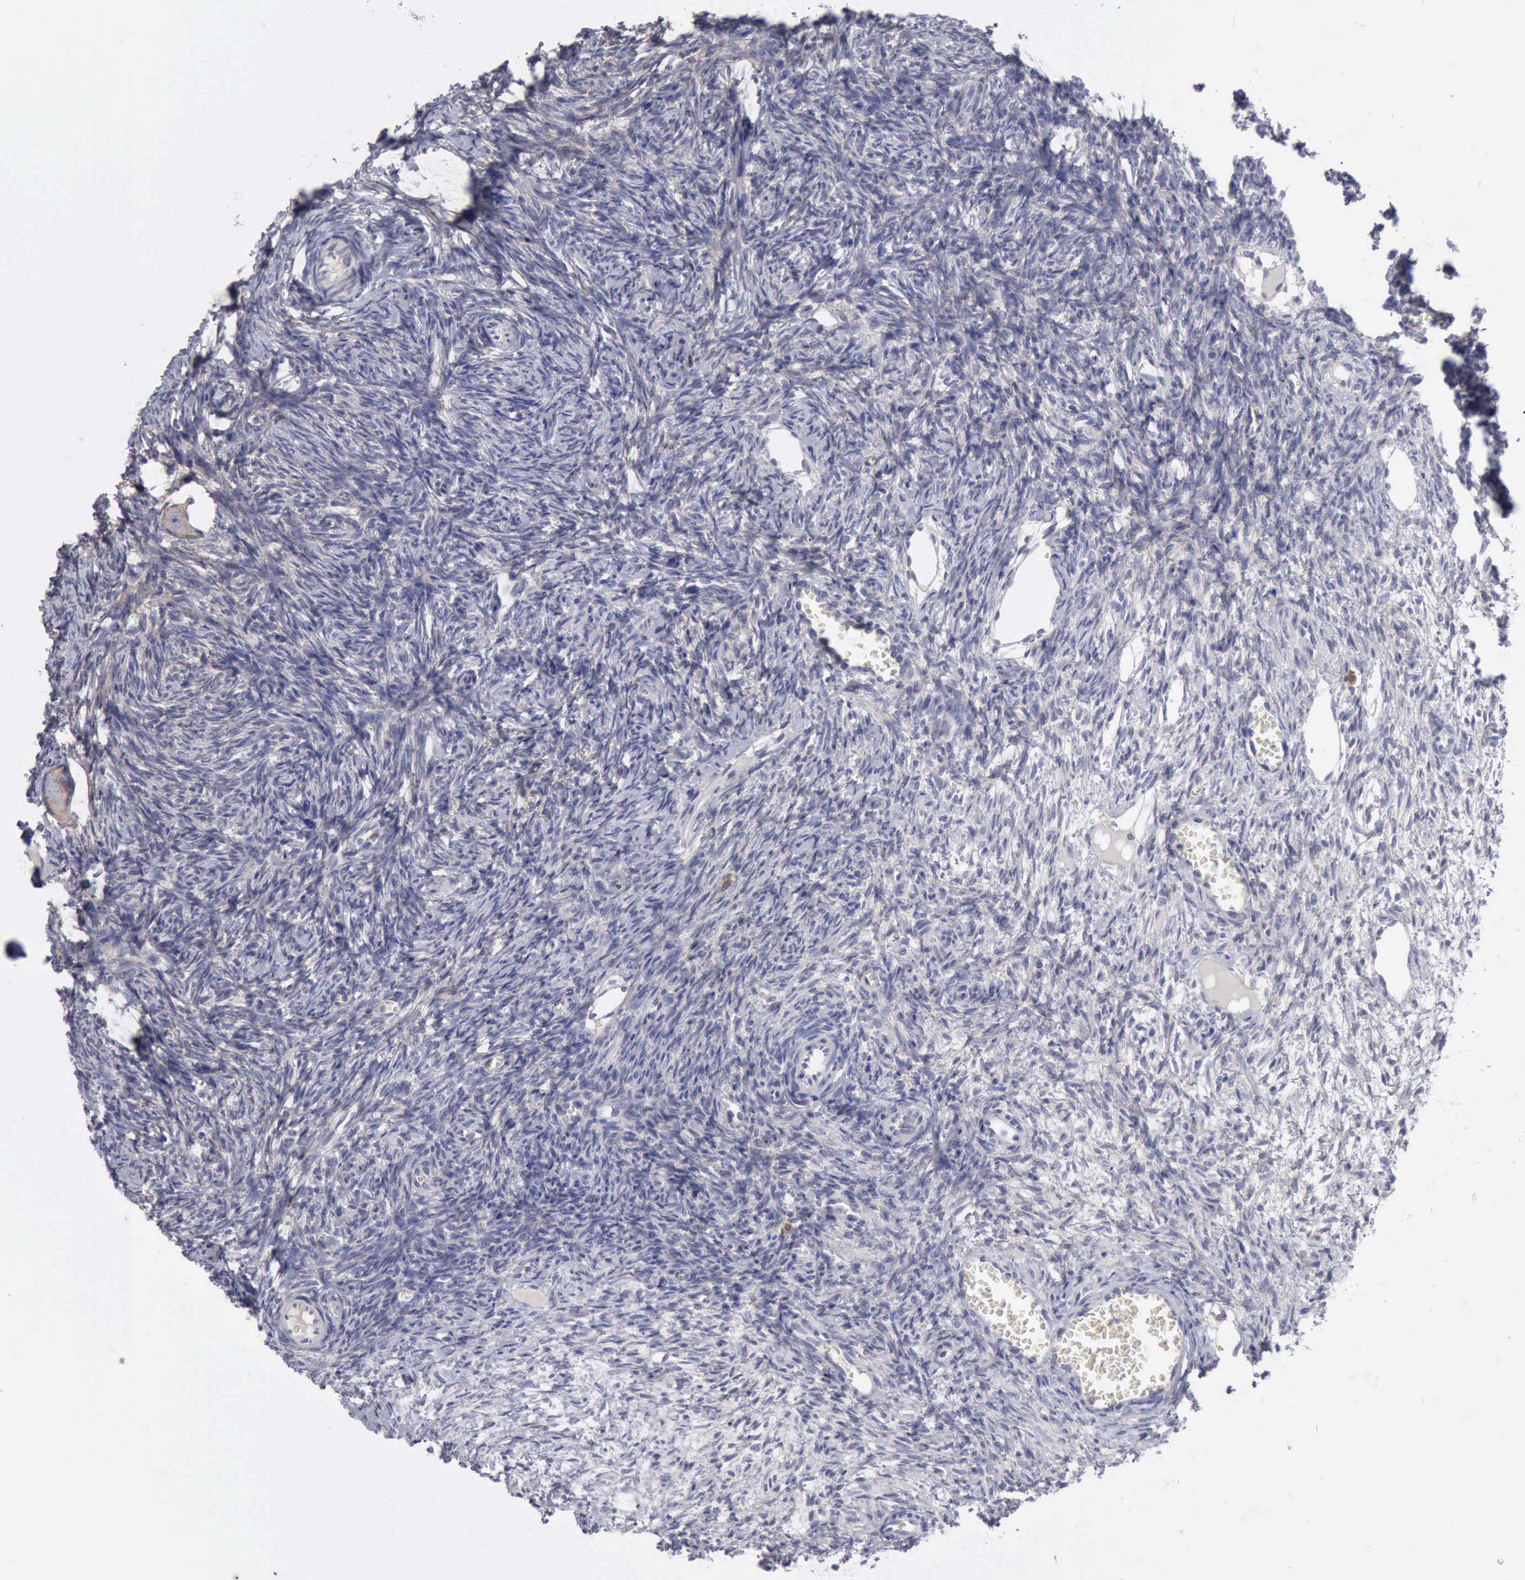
{"staining": {"intensity": "weak", "quantity": ">75%", "location": "cytoplasmic/membranous"}, "tissue": "ovary", "cell_type": "Follicle cells", "image_type": "normal", "snomed": [{"axis": "morphology", "description": "Normal tissue, NOS"}, {"axis": "topography", "description": "Ovary"}], "caption": "Immunohistochemistry (IHC) (DAB) staining of normal ovary demonstrates weak cytoplasmic/membranous protein expression in approximately >75% of follicle cells.", "gene": "TFRC", "patient": {"sex": "female", "age": 27}}